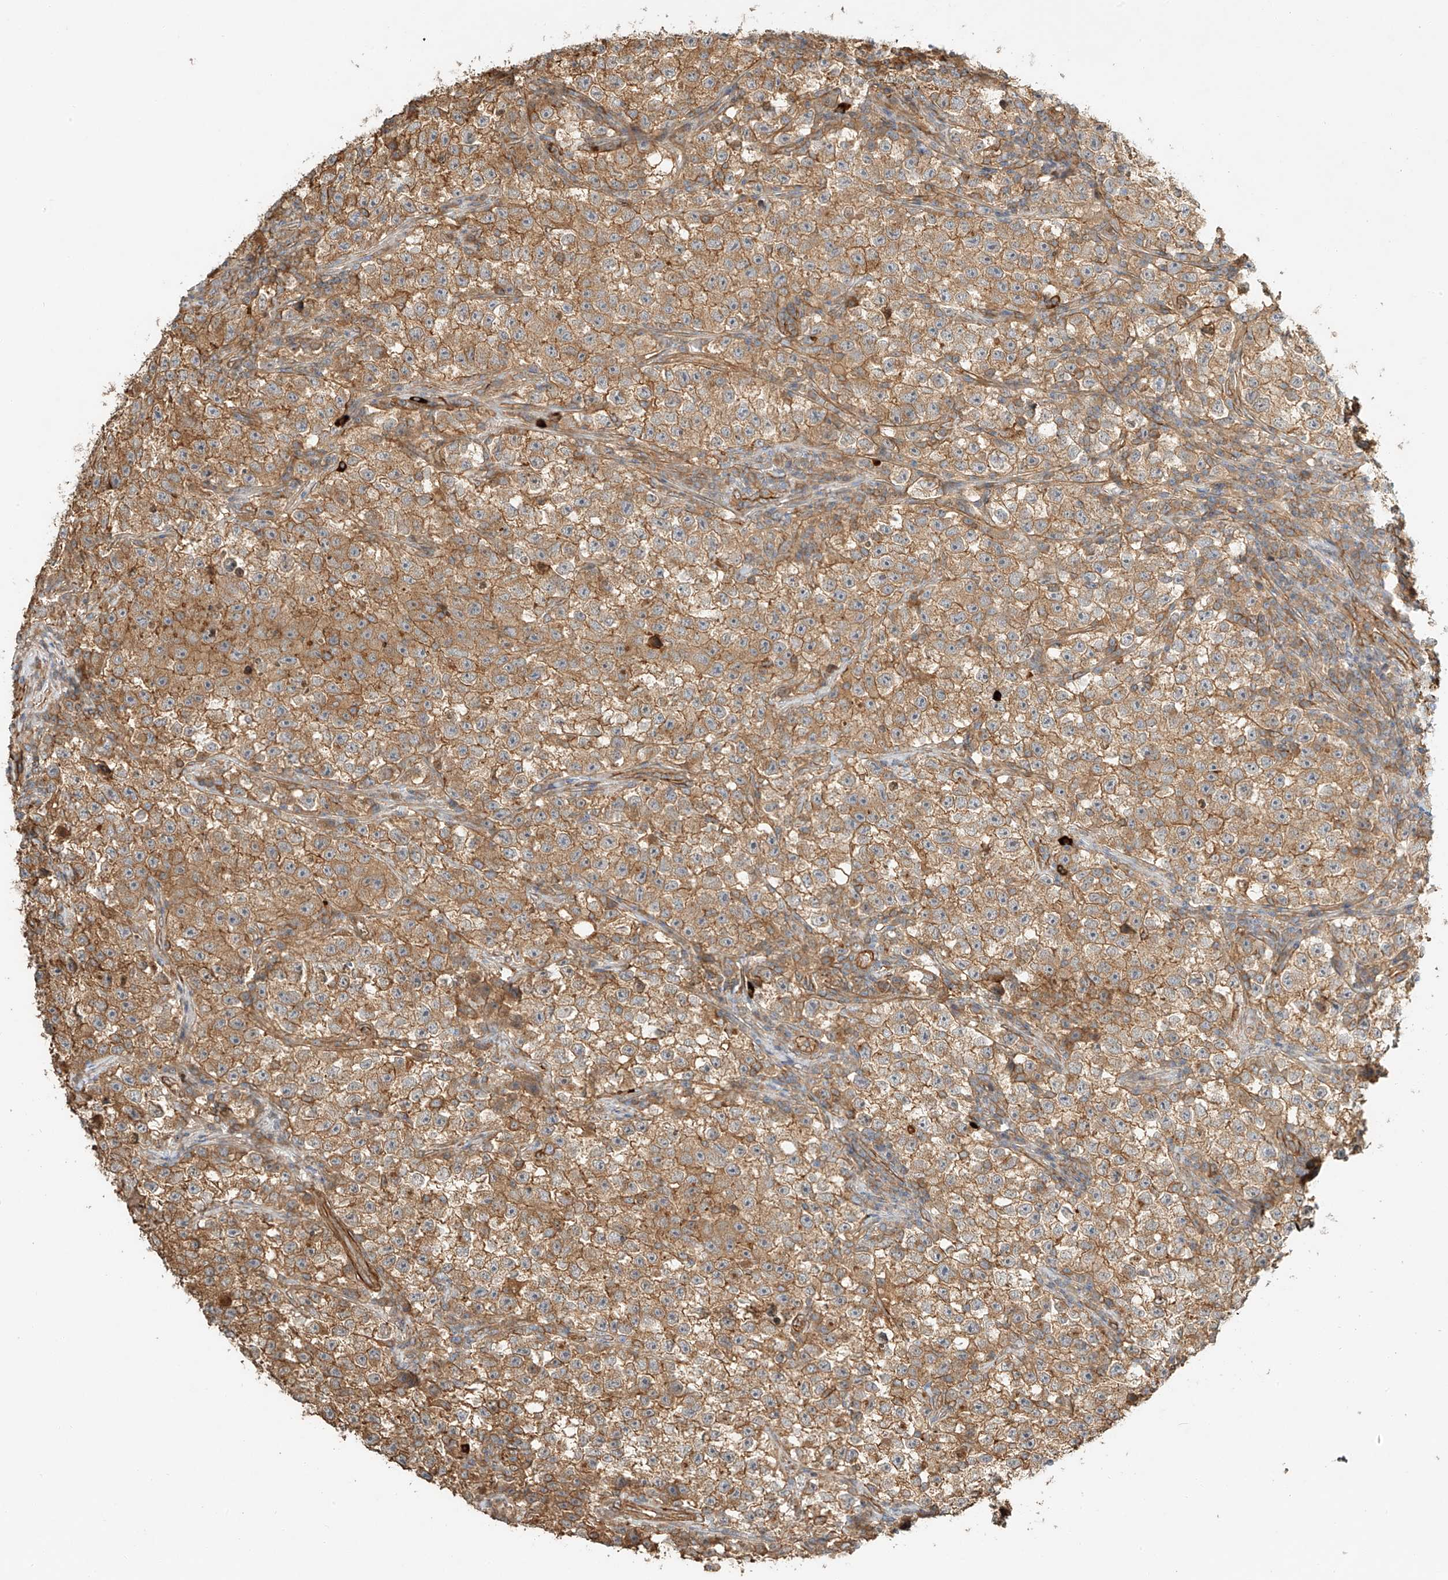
{"staining": {"intensity": "moderate", "quantity": ">75%", "location": "cytoplasmic/membranous"}, "tissue": "testis cancer", "cell_type": "Tumor cells", "image_type": "cancer", "snomed": [{"axis": "morphology", "description": "Seminoma, NOS"}, {"axis": "topography", "description": "Testis"}], "caption": "Protein expression analysis of human testis seminoma reveals moderate cytoplasmic/membranous staining in about >75% of tumor cells.", "gene": "CSMD3", "patient": {"sex": "male", "age": 22}}